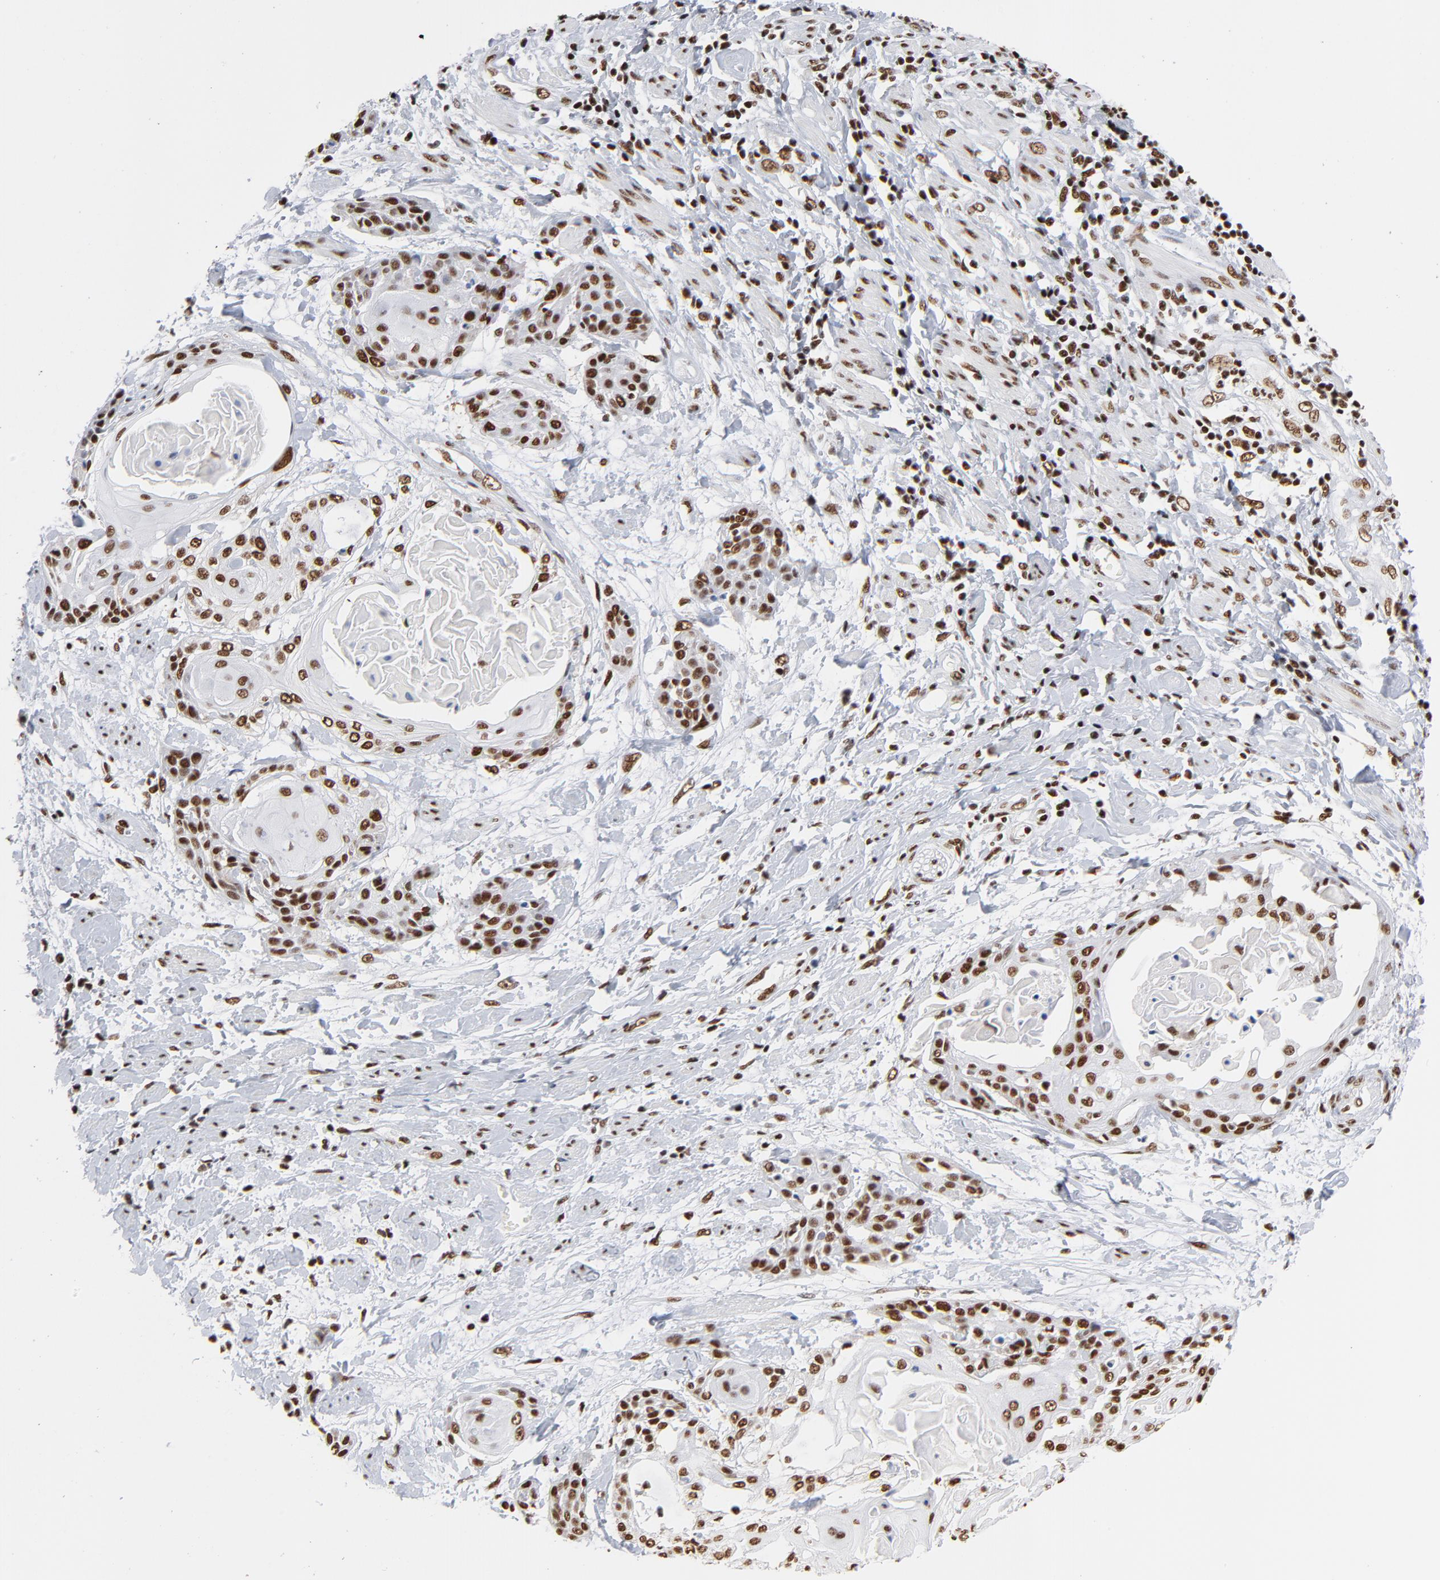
{"staining": {"intensity": "strong", "quantity": ">75%", "location": "nuclear"}, "tissue": "cervical cancer", "cell_type": "Tumor cells", "image_type": "cancer", "snomed": [{"axis": "morphology", "description": "Squamous cell carcinoma, NOS"}, {"axis": "topography", "description": "Cervix"}], "caption": "Immunohistochemical staining of cervical cancer (squamous cell carcinoma) demonstrates high levels of strong nuclear expression in about >75% of tumor cells.", "gene": "CREB1", "patient": {"sex": "female", "age": 57}}